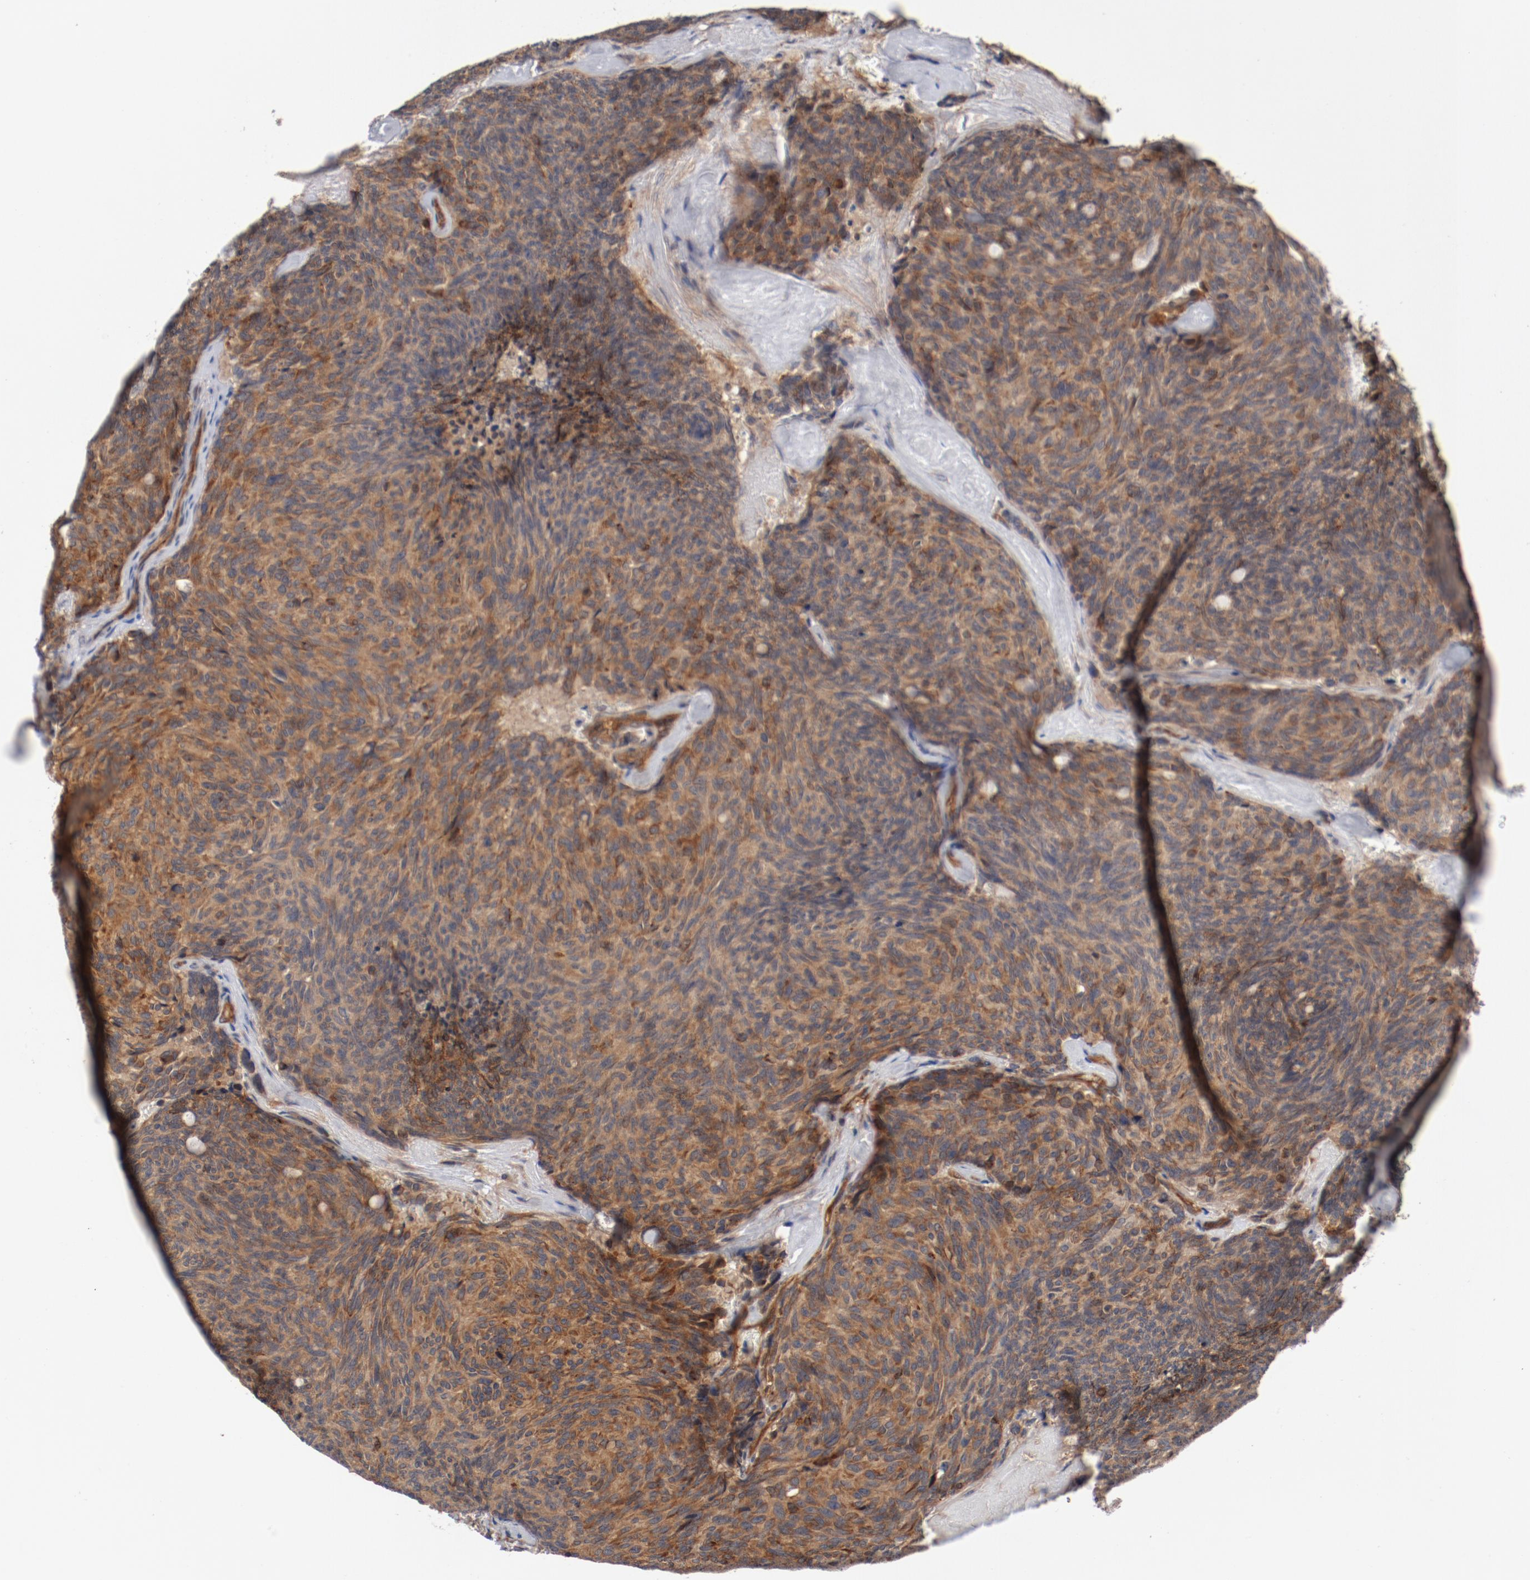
{"staining": {"intensity": "moderate", "quantity": ">75%", "location": "cytoplasmic/membranous"}, "tissue": "carcinoid", "cell_type": "Tumor cells", "image_type": "cancer", "snomed": [{"axis": "morphology", "description": "Carcinoid, malignant, NOS"}, {"axis": "topography", "description": "Pancreas"}], "caption": "Protein analysis of carcinoid (malignant) tissue shows moderate cytoplasmic/membranous expression in approximately >75% of tumor cells.", "gene": "PITPNM2", "patient": {"sex": "female", "age": 54}}